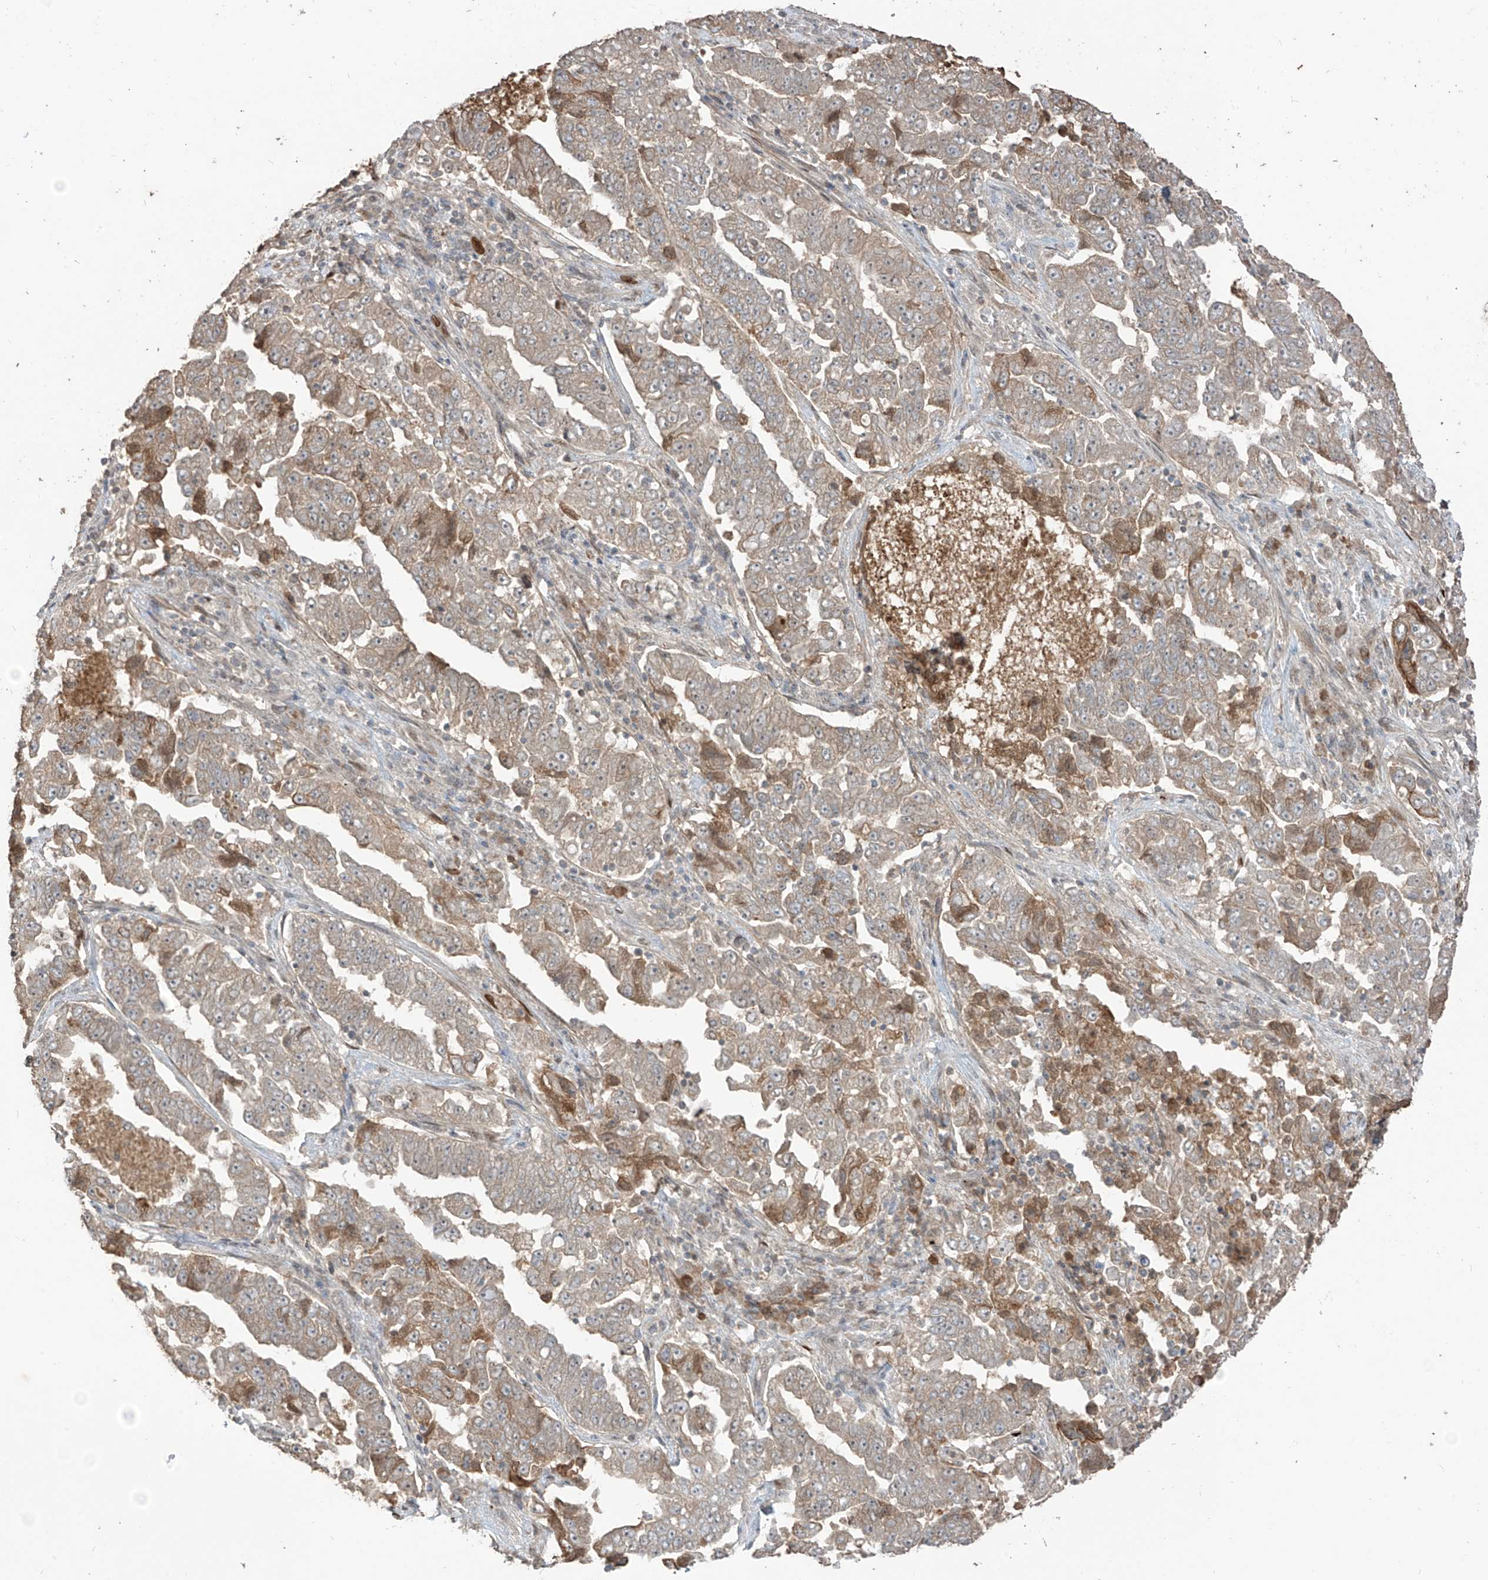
{"staining": {"intensity": "moderate", "quantity": "<25%", "location": "cytoplasmic/membranous"}, "tissue": "lung cancer", "cell_type": "Tumor cells", "image_type": "cancer", "snomed": [{"axis": "morphology", "description": "Adenocarcinoma, NOS"}, {"axis": "topography", "description": "Lung"}], "caption": "Protein expression analysis of human lung cancer reveals moderate cytoplasmic/membranous expression in about <25% of tumor cells.", "gene": "COLGALT2", "patient": {"sex": "female", "age": 51}}